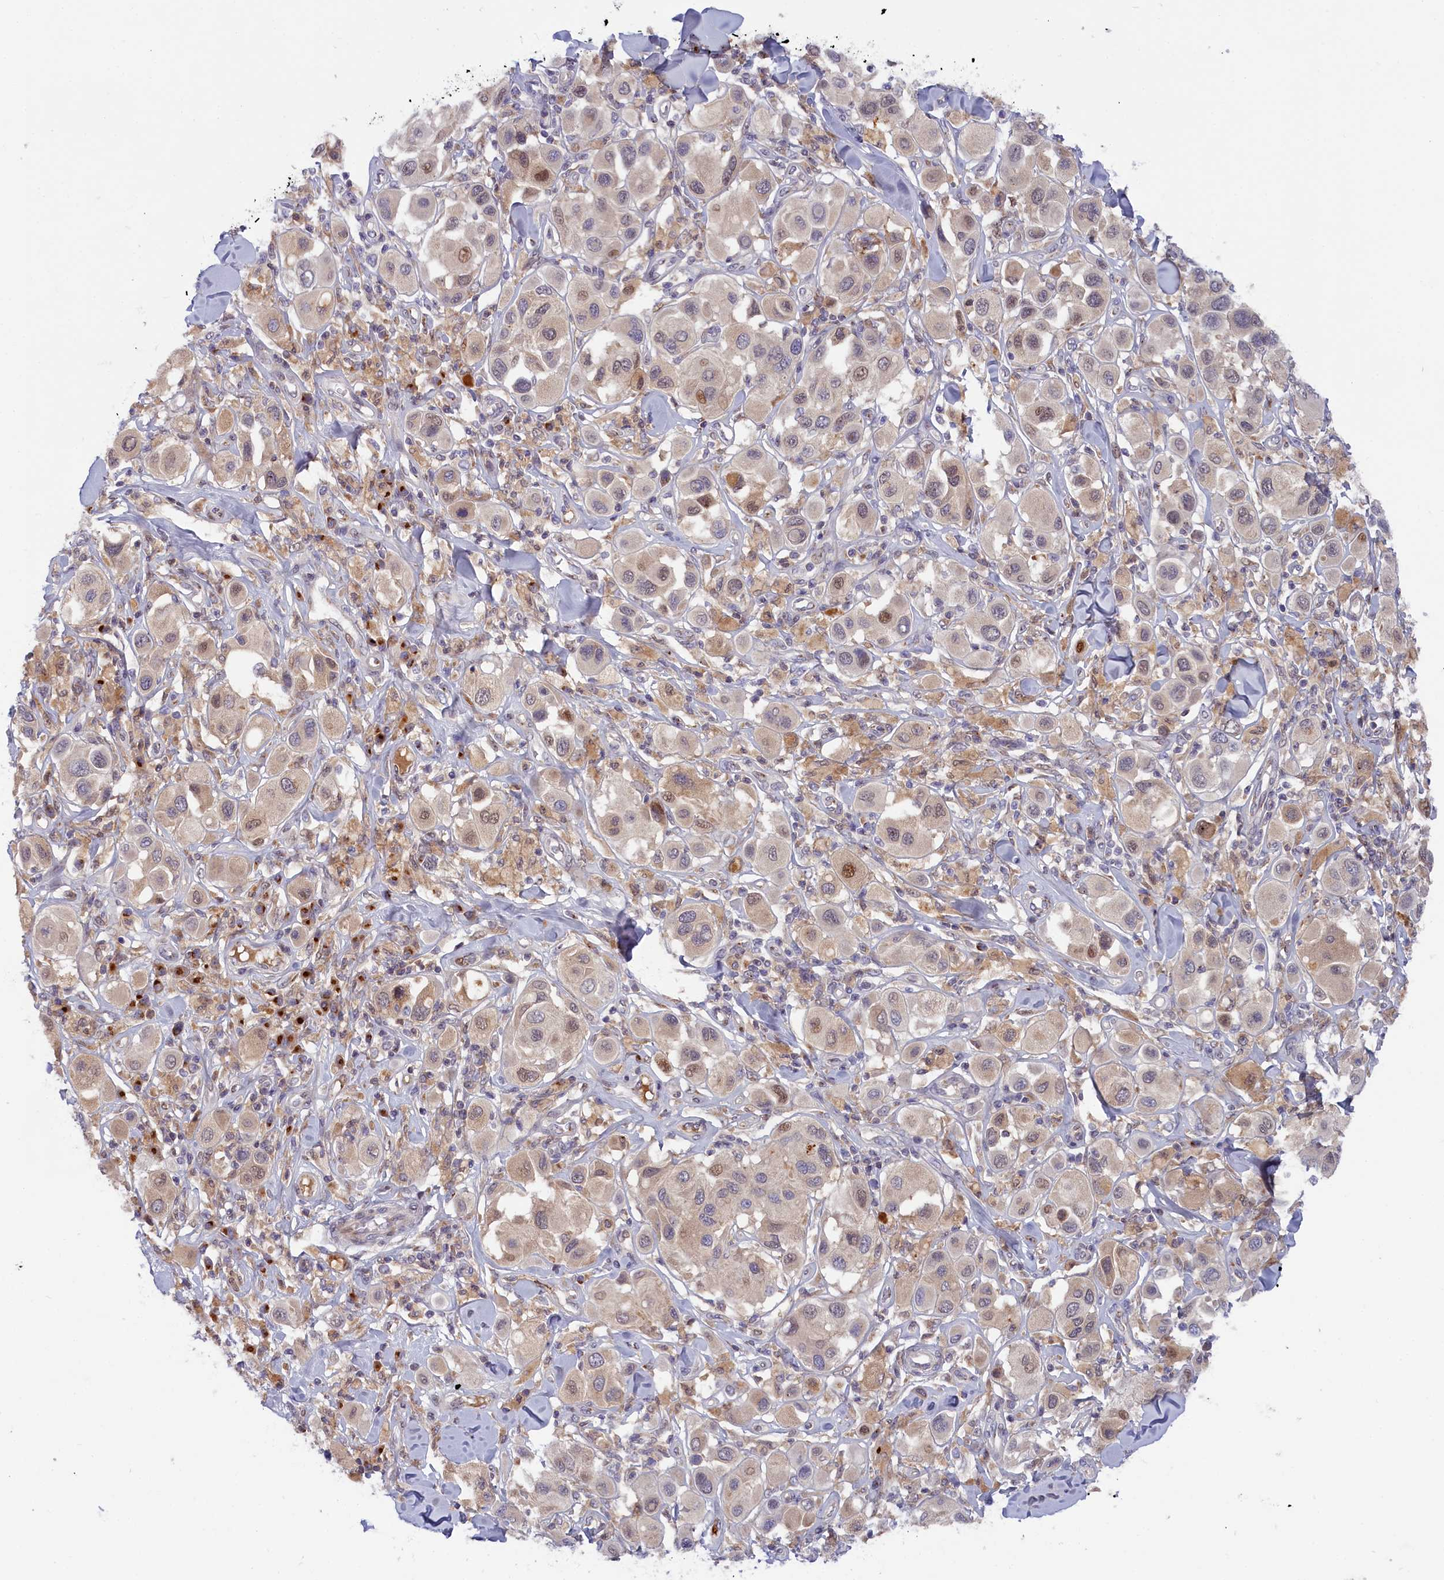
{"staining": {"intensity": "moderate", "quantity": "<25%", "location": "cytoplasmic/membranous,nuclear"}, "tissue": "melanoma", "cell_type": "Tumor cells", "image_type": "cancer", "snomed": [{"axis": "morphology", "description": "Malignant melanoma, Metastatic site"}, {"axis": "topography", "description": "Skin"}], "caption": "Human melanoma stained for a protein (brown) reveals moderate cytoplasmic/membranous and nuclear positive expression in about <25% of tumor cells.", "gene": "CHST12", "patient": {"sex": "male", "age": 41}}